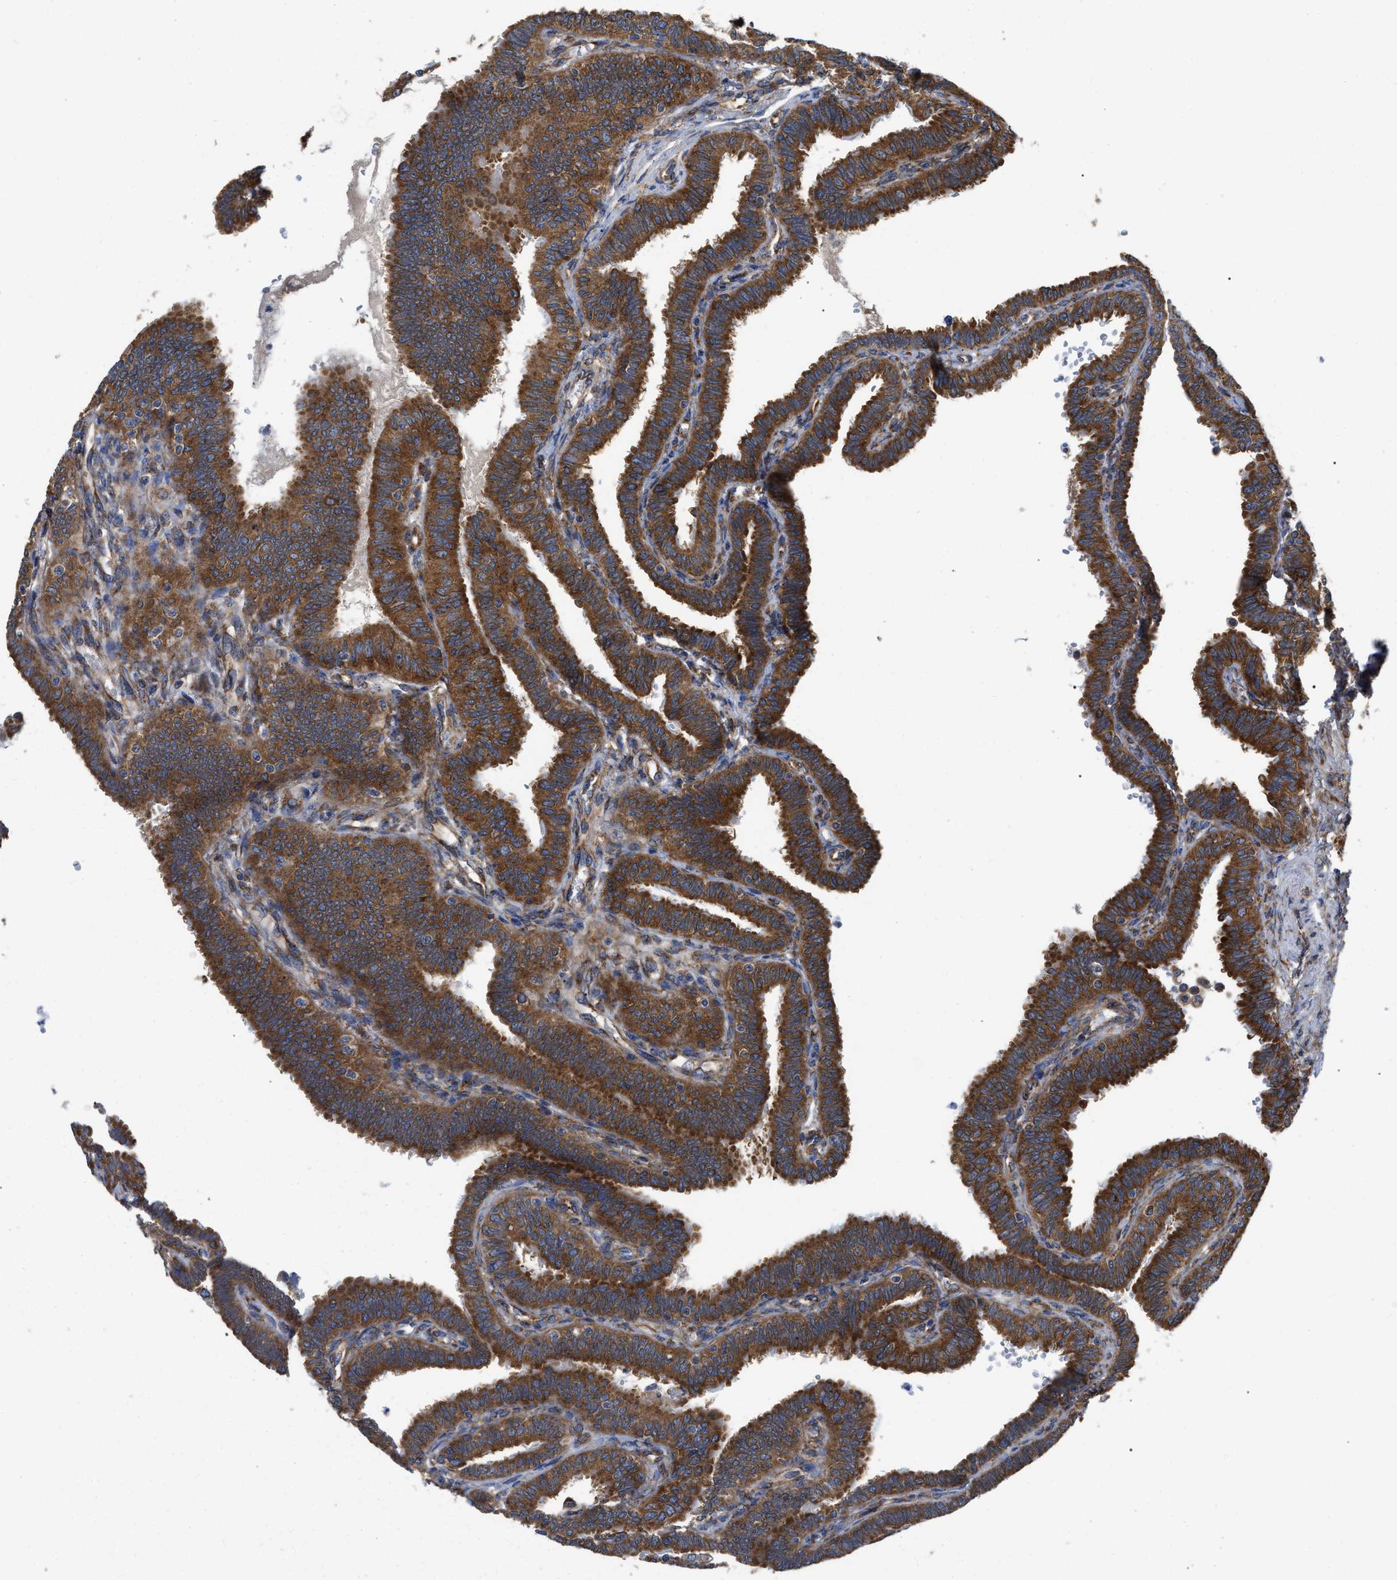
{"staining": {"intensity": "strong", "quantity": ">75%", "location": "cytoplasmic/membranous"}, "tissue": "fallopian tube", "cell_type": "Glandular cells", "image_type": "normal", "snomed": [{"axis": "morphology", "description": "Normal tissue, NOS"}, {"axis": "topography", "description": "Fallopian tube"}, {"axis": "topography", "description": "Placenta"}], "caption": "Immunohistochemical staining of benign fallopian tube reveals high levels of strong cytoplasmic/membranous staining in approximately >75% of glandular cells. The protein of interest is stained brown, and the nuclei are stained in blue (DAB IHC with brightfield microscopy, high magnification).", "gene": "FAM120A", "patient": {"sex": "female", "age": 34}}